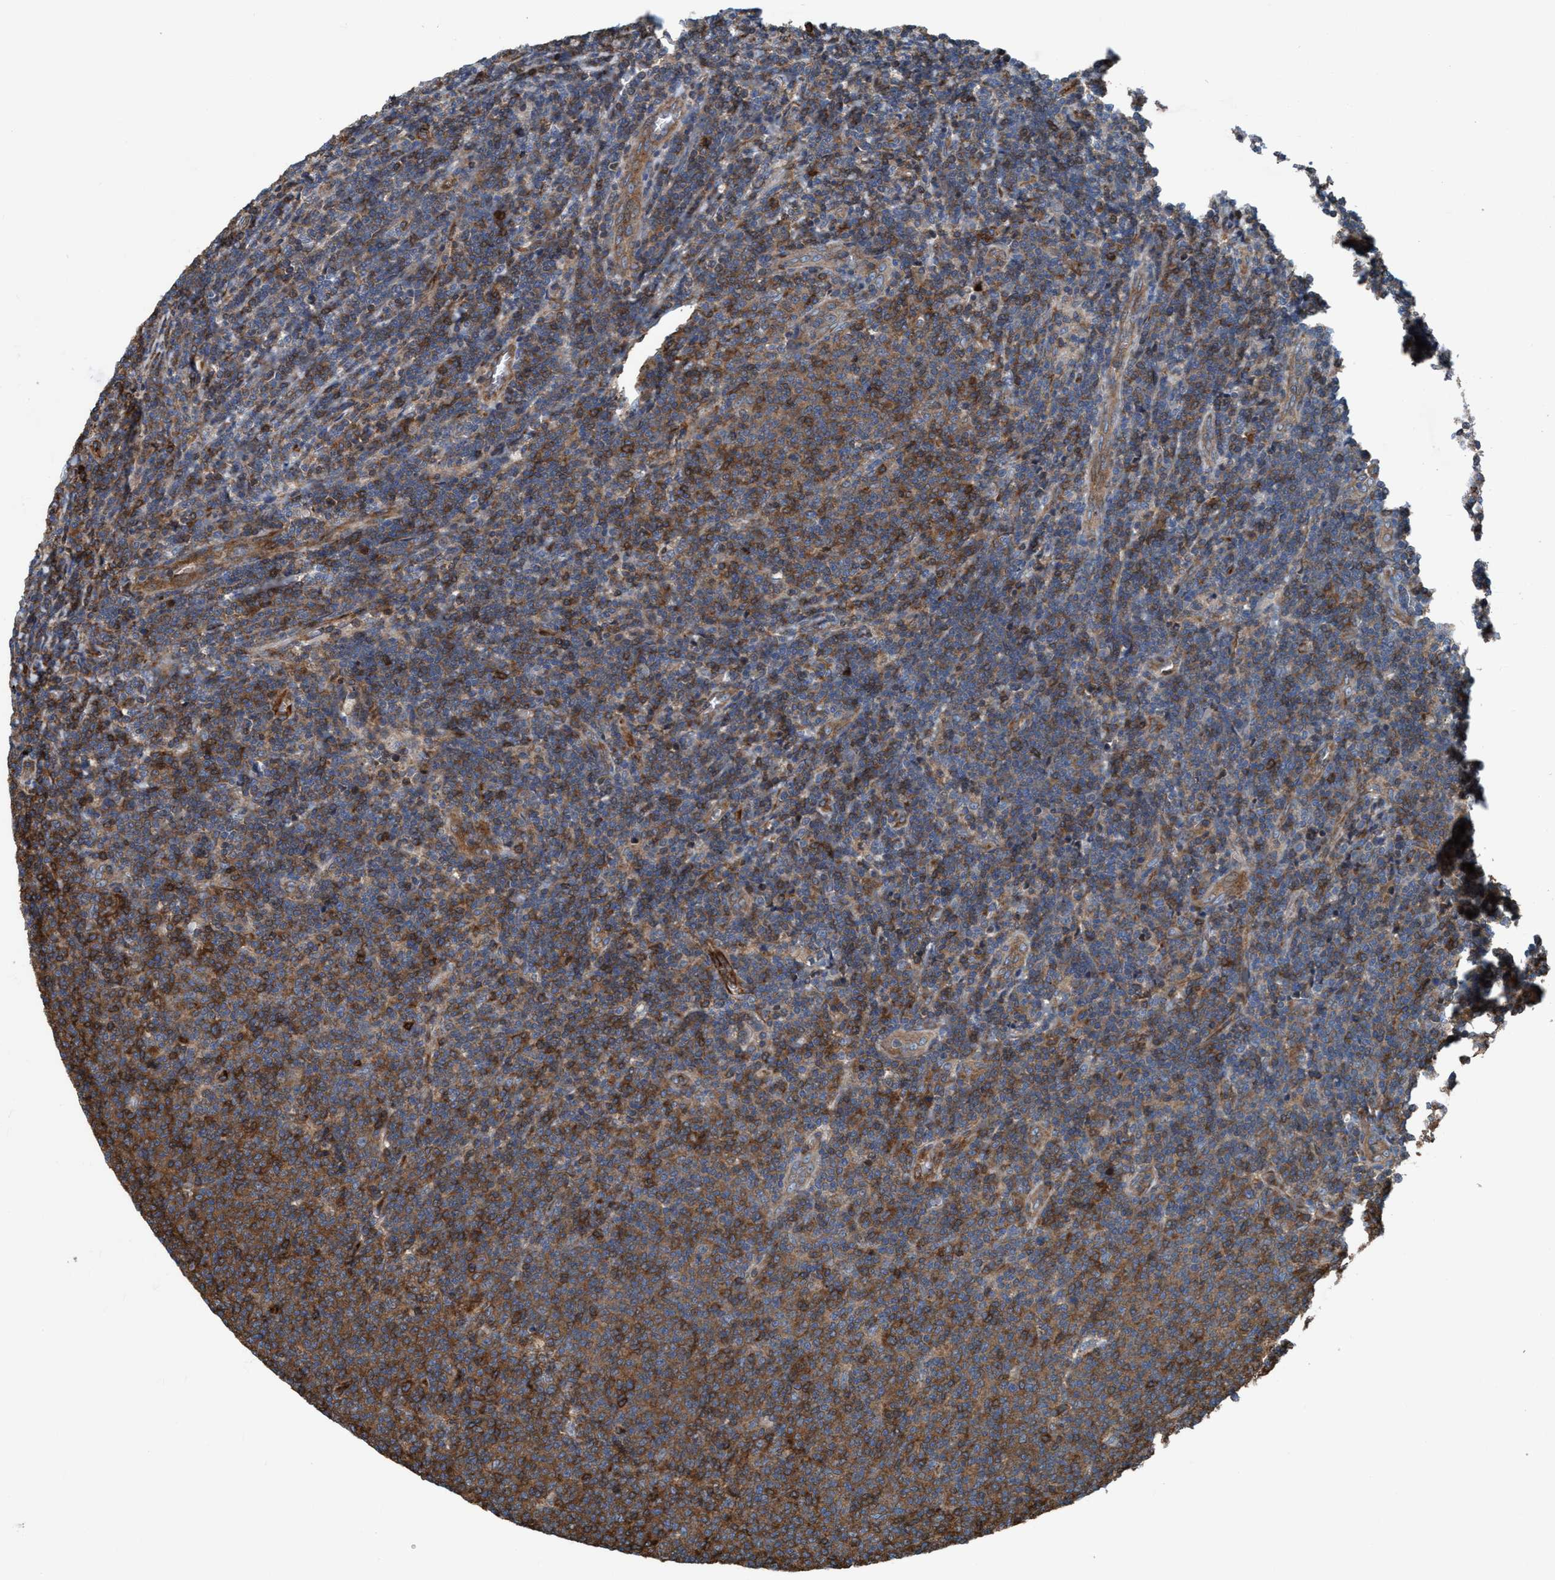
{"staining": {"intensity": "moderate", "quantity": ">75%", "location": "cytoplasmic/membranous"}, "tissue": "lymphoma", "cell_type": "Tumor cells", "image_type": "cancer", "snomed": [{"axis": "morphology", "description": "Malignant lymphoma, non-Hodgkin's type, Low grade"}, {"axis": "topography", "description": "Lymph node"}], "caption": "High-power microscopy captured an IHC histopathology image of lymphoma, revealing moderate cytoplasmic/membranous positivity in about >75% of tumor cells.", "gene": "NMT1", "patient": {"sex": "male", "age": 66}}